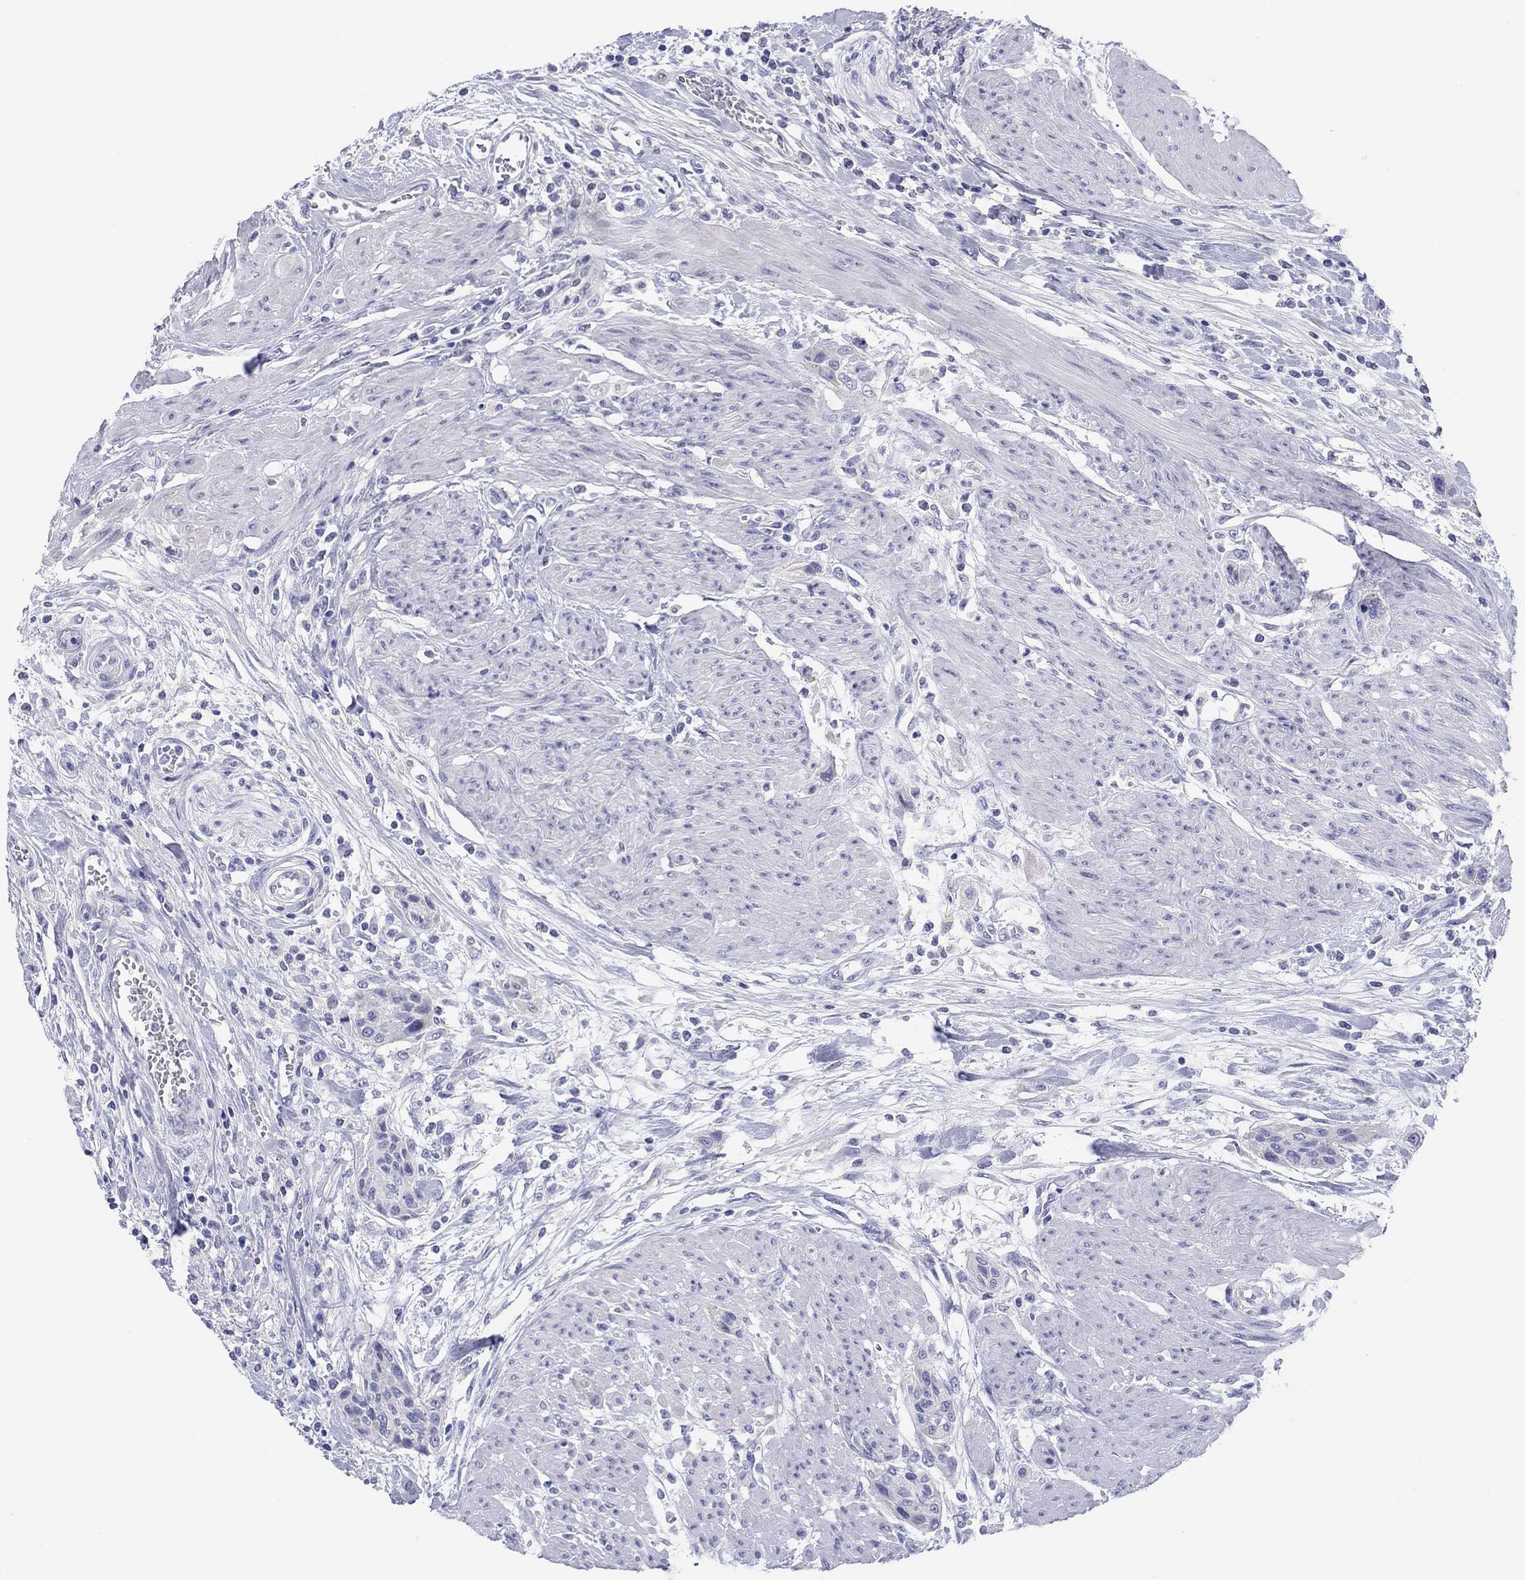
{"staining": {"intensity": "negative", "quantity": "none", "location": "none"}, "tissue": "urothelial cancer", "cell_type": "Tumor cells", "image_type": "cancer", "snomed": [{"axis": "morphology", "description": "Urothelial carcinoma, High grade"}, {"axis": "topography", "description": "Urinary bladder"}], "caption": "Tumor cells are negative for protein expression in human high-grade urothelial carcinoma. (DAB IHC, high magnification).", "gene": "ERICH3", "patient": {"sex": "male", "age": 35}}